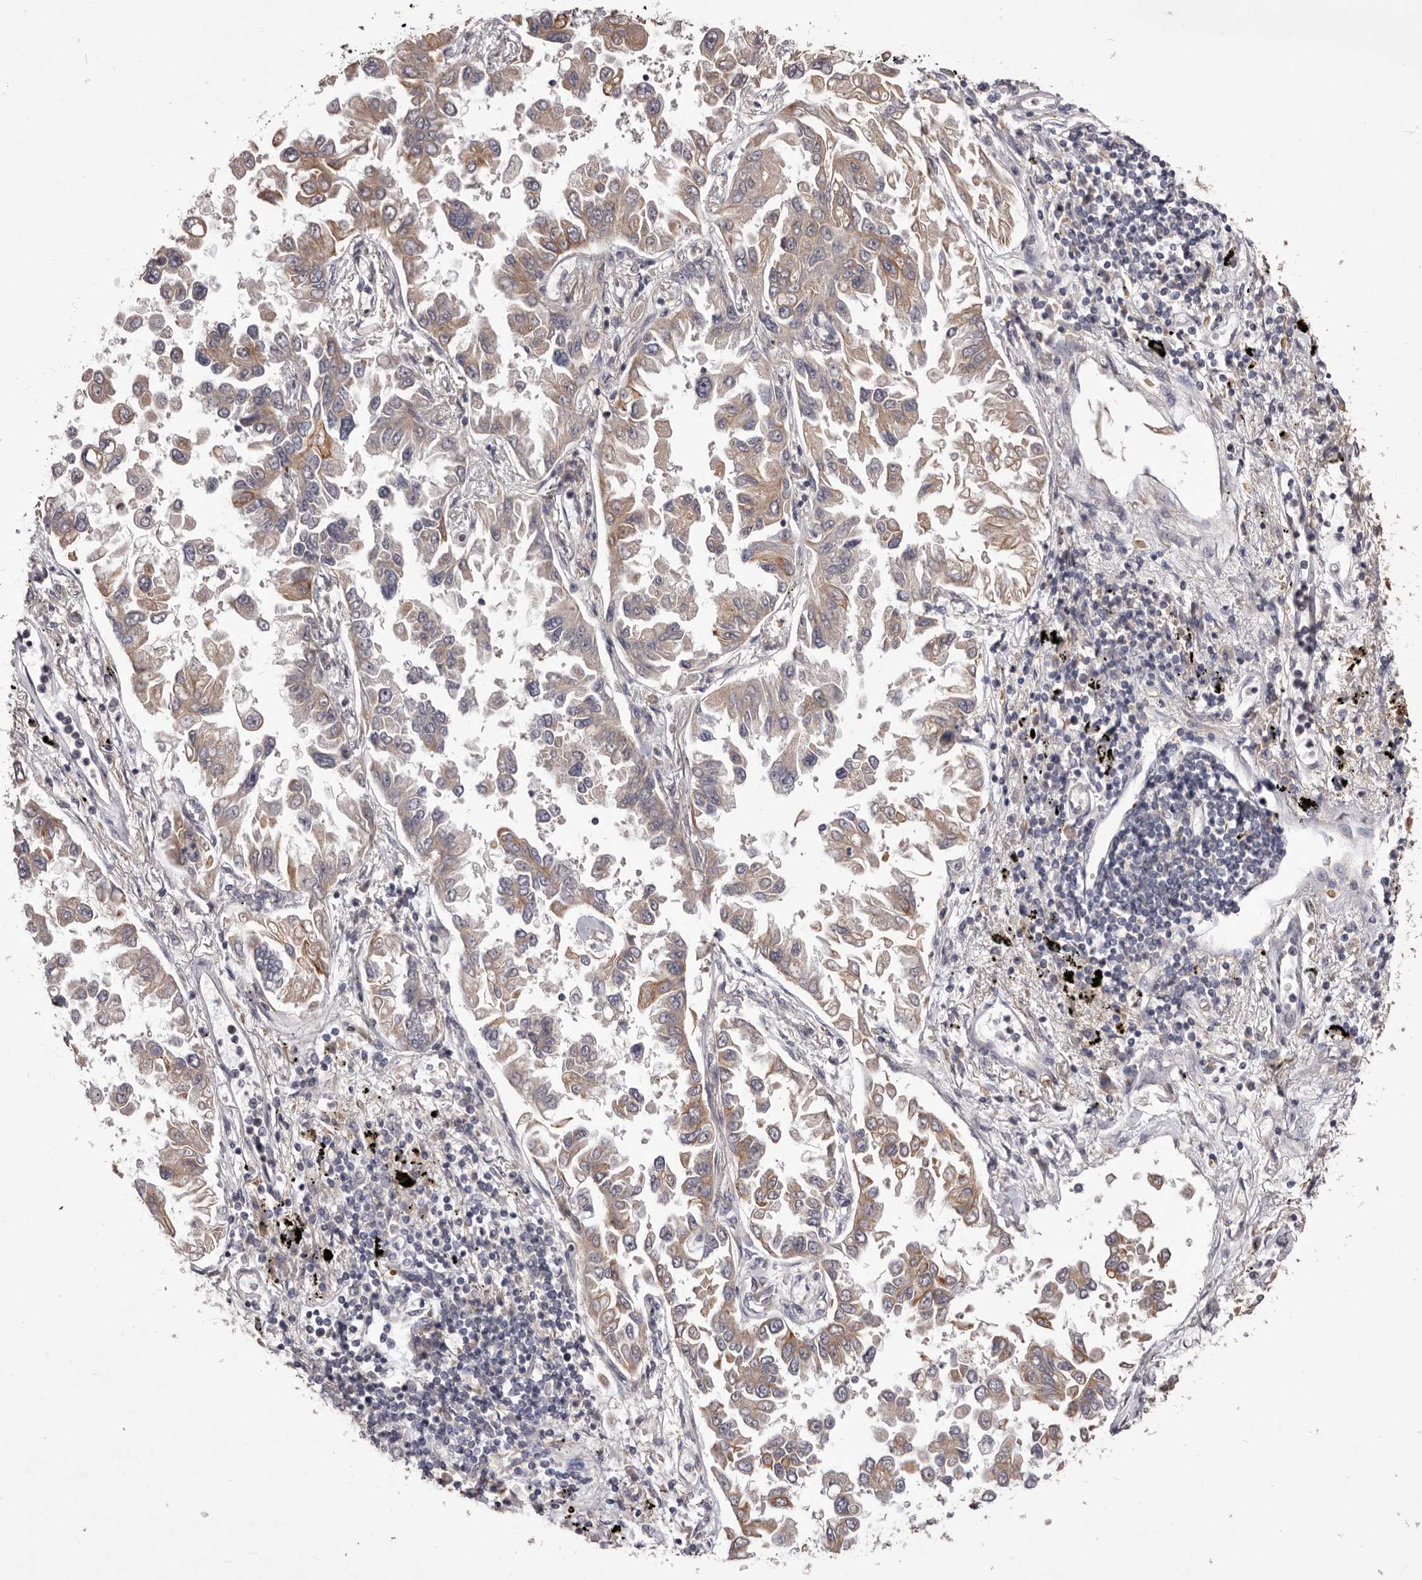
{"staining": {"intensity": "weak", "quantity": "25%-75%", "location": "cytoplasmic/membranous"}, "tissue": "lung cancer", "cell_type": "Tumor cells", "image_type": "cancer", "snomed": [{"axis": "morphology", "description": "Adenocarcinoma, NOS"}, {"axis": "topography", "description": "Lung"}], "caption": "IHC (DAB (3,3'-diaminobenzidine)) staining of human lung adenocarcinoma displays weak cytoplasmic/membranous protein expression in approximately 25%-75% of tumor cells.", "gene": "PNRC1", "patient": {"sex": "female", "age": 67}}